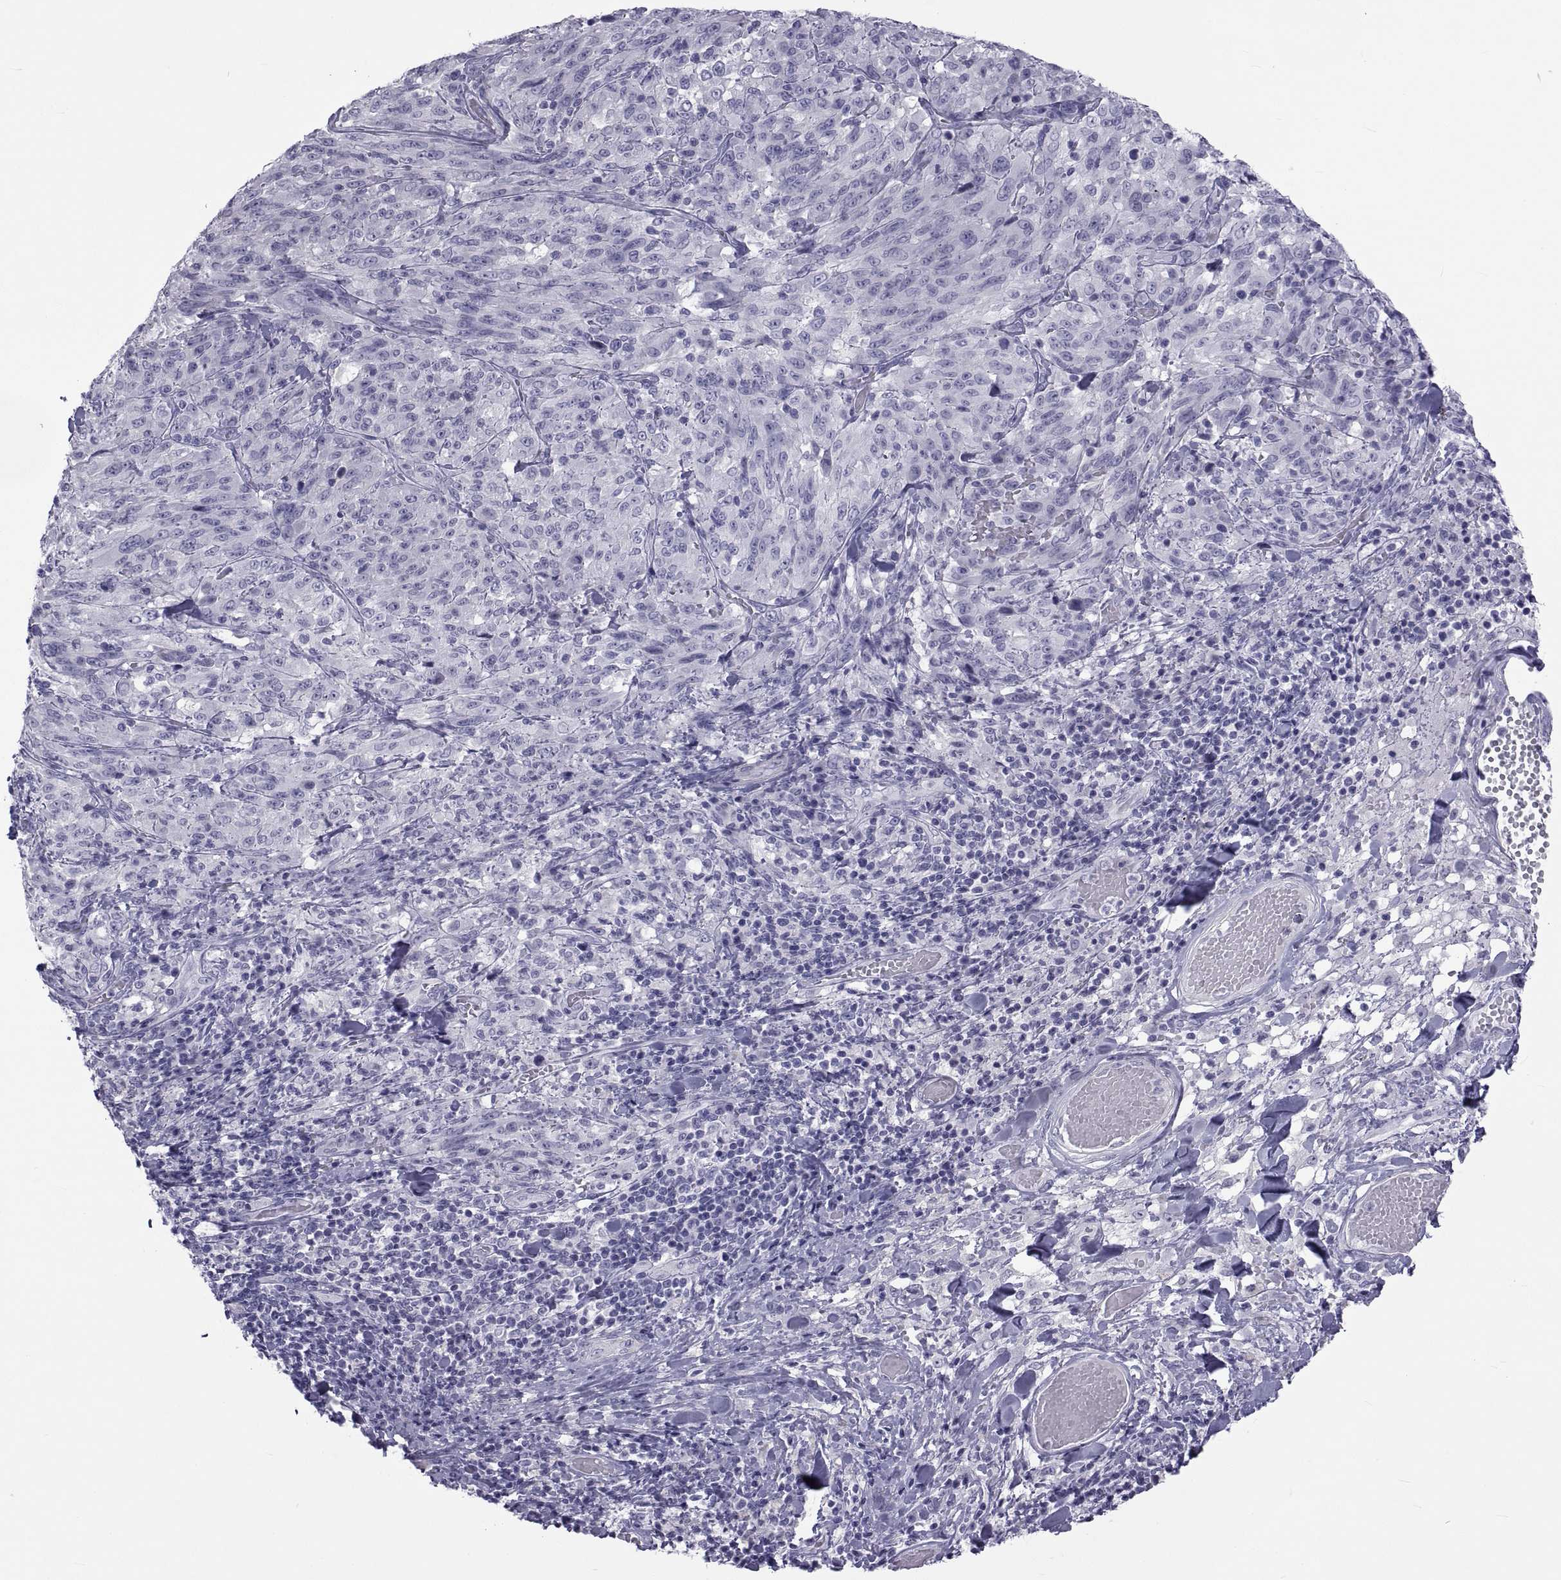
{"staining": {"intensity": "negative", "quantity": "none", "location": "none"}, "tissue": "melanoma", "cell_type": "Tumor cells", "image_type": "cancer", "snomed": [{"axis": "morphology", "description": "Malignant melanoma, NOS"}, {"axis": "topography", "description": "Skin"}], "caption": "Immunohistochemistry (IHC) micrograph of human melanoma stained for a protein (brown), which exhibits no staining in tumor cells.", "gene": "MAGEB1", "patient": {"sex": "female", "age": 91}}